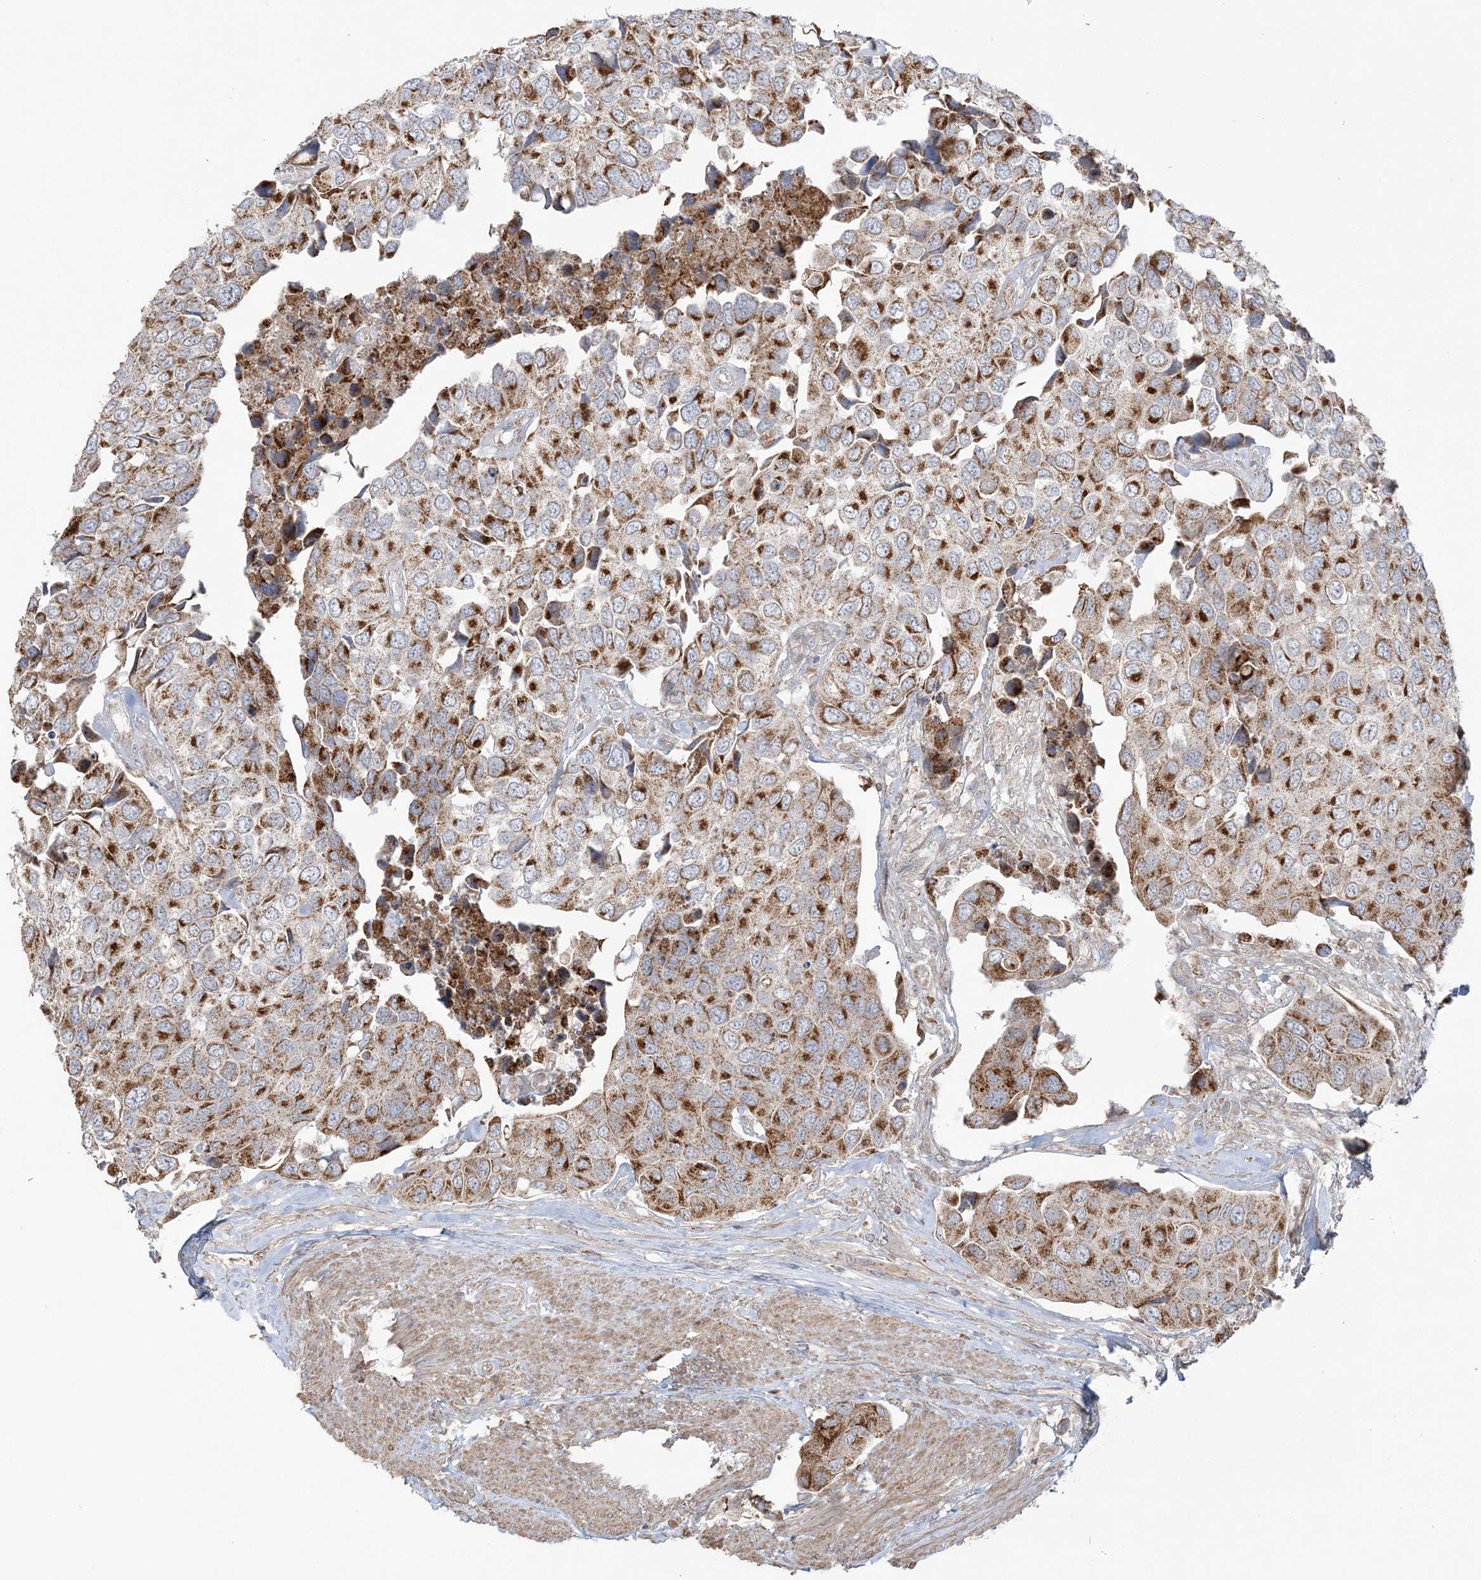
{"staining": {"intensity": "strong", "quantity": ">75%", "location": "cytoplasmic/membranous"}, "tissue": "urothelial cancer", "cell_type": "Tumor cells", "image_type": "cancer", "snomed": [{"axis": "morphology", "description": "Urothelial carcinoma, High grade"}, {"axis": "topography", "description": "Urinary bladder"}], "caption": "Brown immunohistochemical staining in human urothelial carcinoma (high-grade) reveals strong cytoplasmic/membranous staining in approximately >75% of tumor cells.", "gene": "SCLT1", "patient": {"sex": "male", "age": 74}}